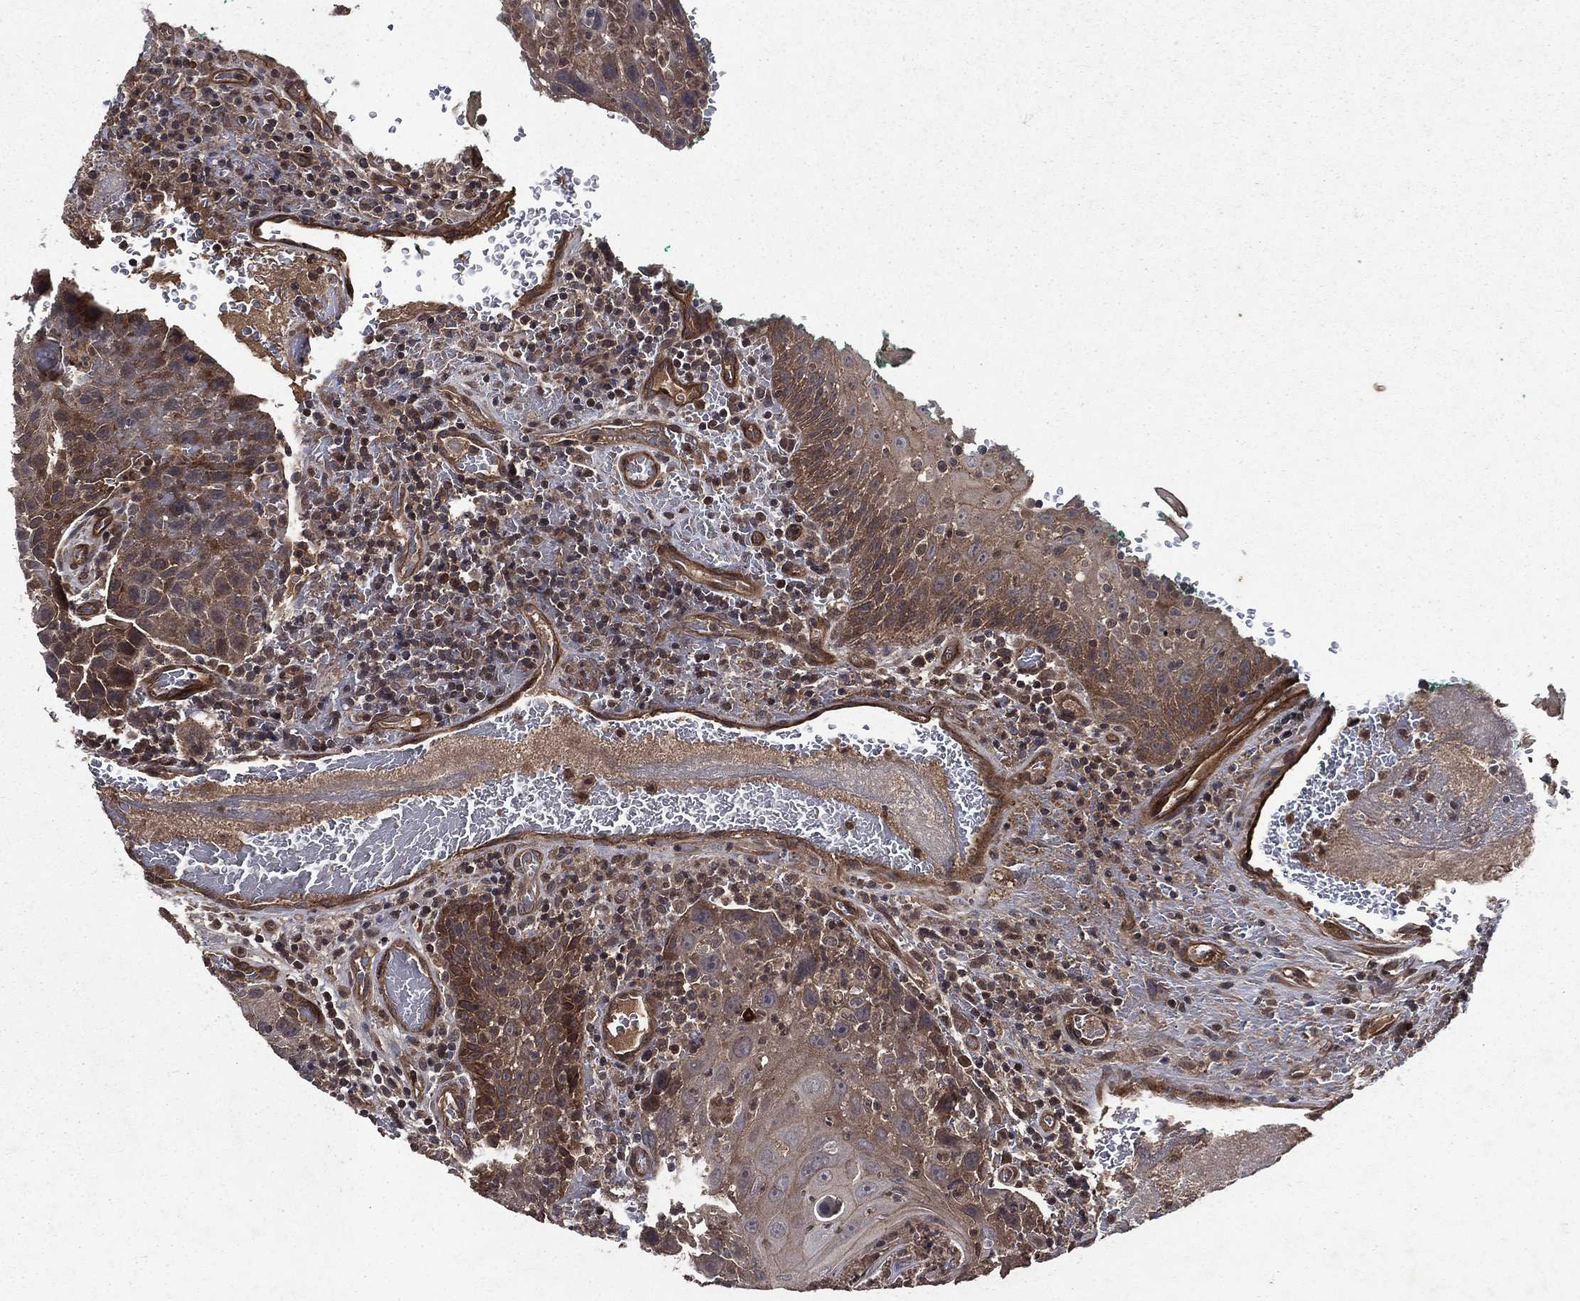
{"staining": {"intensity": "moderate", "quantity": "25%-75%", "location": "cytoplasmic/membranous"}, "tissue": "head and neck cancer", "cell_type": "Tumor cells", "image_type": "cancer", "snomed": [{"axis": "morphology", "description": "Squamous cell carcinoma, NOS"}, {"axis": "topography", "description": "Head-Neck"}], "caption": "The immunohistochemical stain labels moderate cytoplasmic/membranous expression in tumor cells of head and neck cancer tissue.", "gene": "FGD1", "patient": {"sex": "male", "age": 69}}